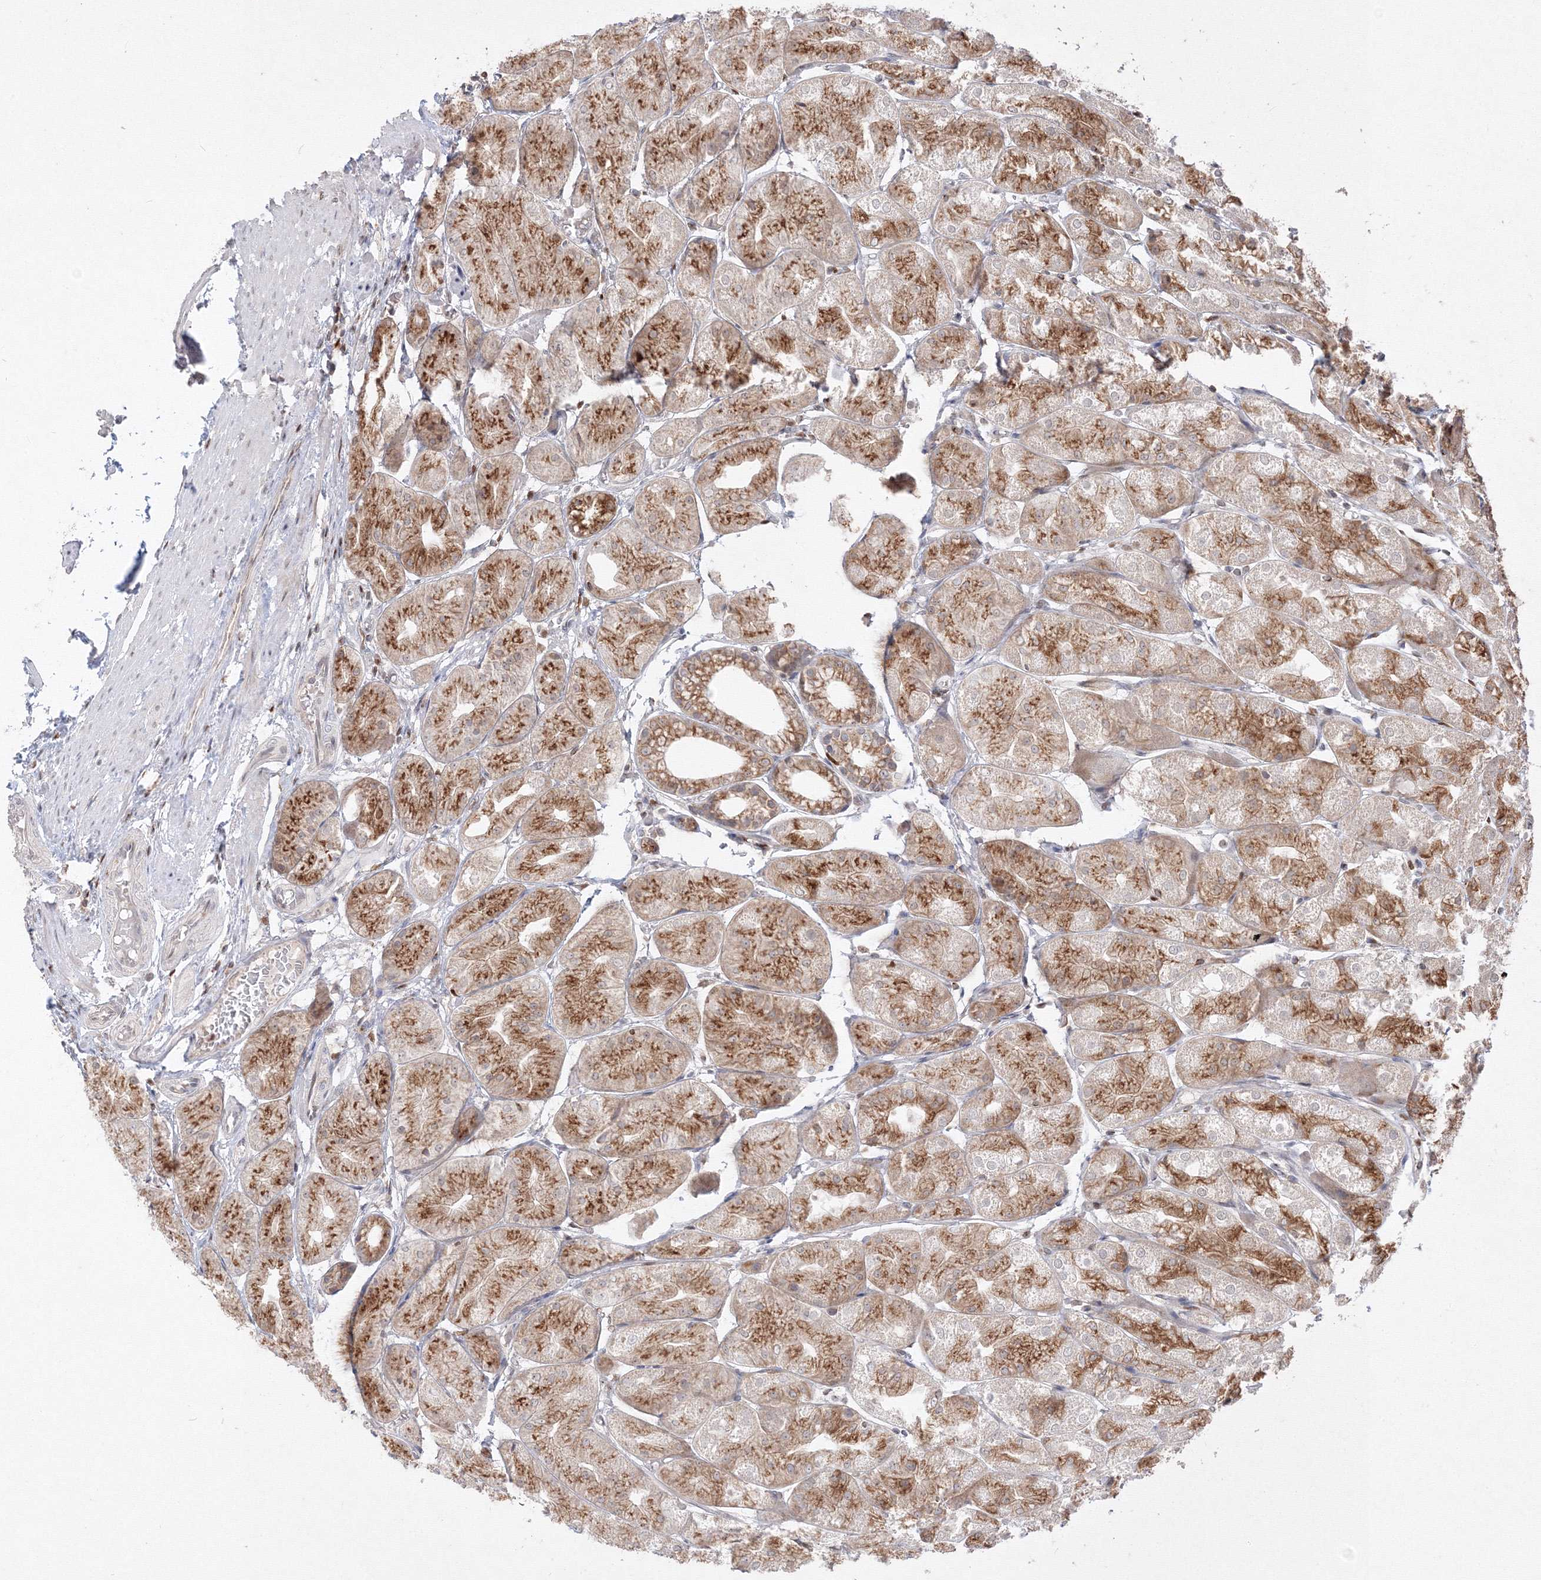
{"staining": {"intensity": "moderate", "quantity": ">75%", "location": "cytoplasmic/membranous"}, "tissue": "stomach", "cell_type": "Glandular cells", "image_type": "normal", "snomed": [{"axis": "morphology", "description": "Normal tissue, NOS"}, {"axis": "topography", "description": "Stomach, upper"}], "caption": "About >75% of glandular cells in unremarkable human stomach reveal moderate cytoplasmic/membranous protein expression as visualized by brown immunohistochemical staining.", "gene": "TMEM50B", "patient": {"sex": "male", "age": 72}}